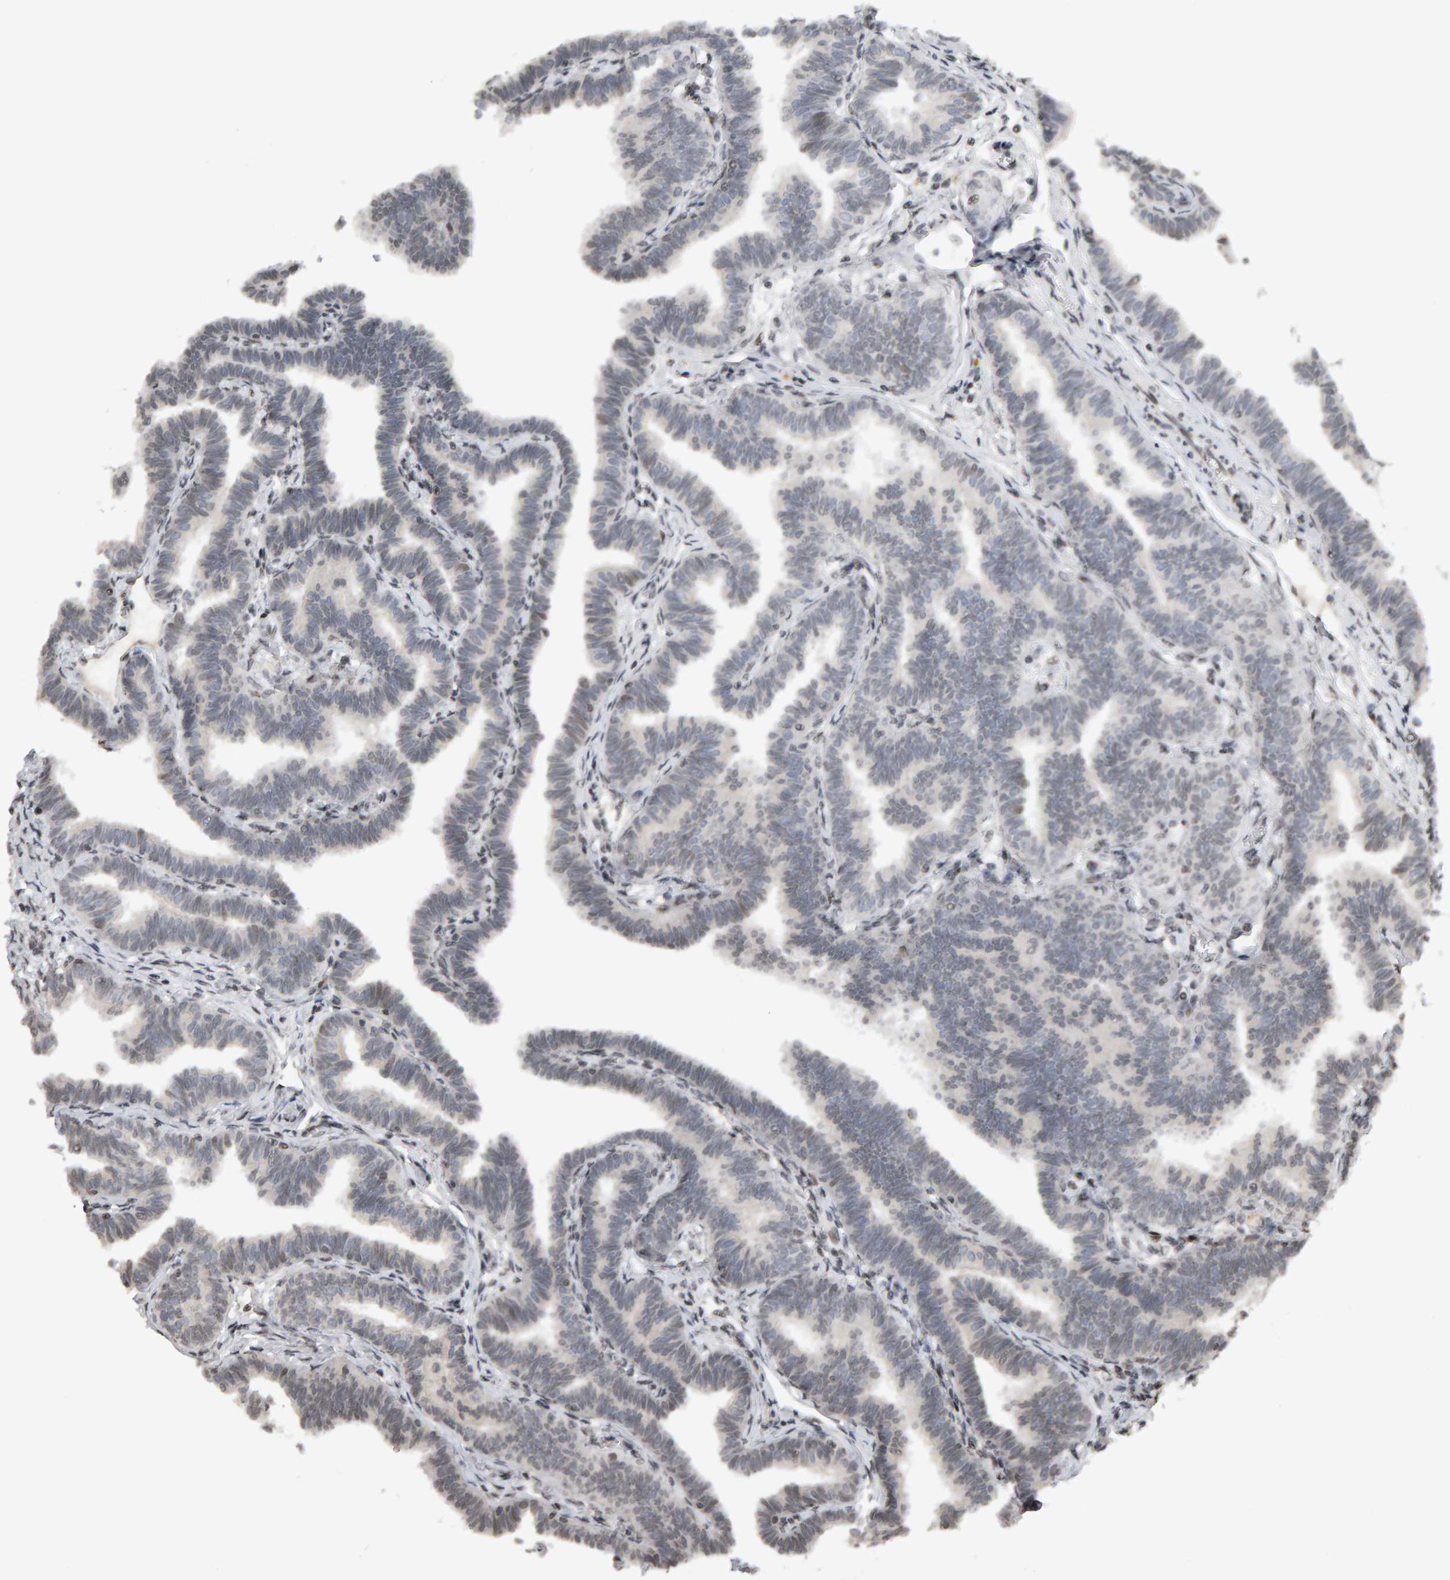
{"staining": {"intensity": "negative", "quantity": "none", "location": "none"}, "tissue": "fallopian tube", "cell_type": "Glandular cells", "image_type": "normal", "snomed": [{"axis": "morphology", "description": "Normal tissue, NOS"}, {"axis": "topography", "description": "Fallopian tube"}, {"axis": "topography", "description": "Ovary"}], "caption": "Immunohistochemistry image of normal fallopian tube: human fallopian tube stained with DAB (3,3'-diaminobenzidine) reveals no significant protein staining in glandular cells. (DAB (3,3'-diaminobenzidine) immunohistochemistry (IHC), high magnification).", "gene": "TRAM1", "patient": {"sex": "female", "age": 23}}